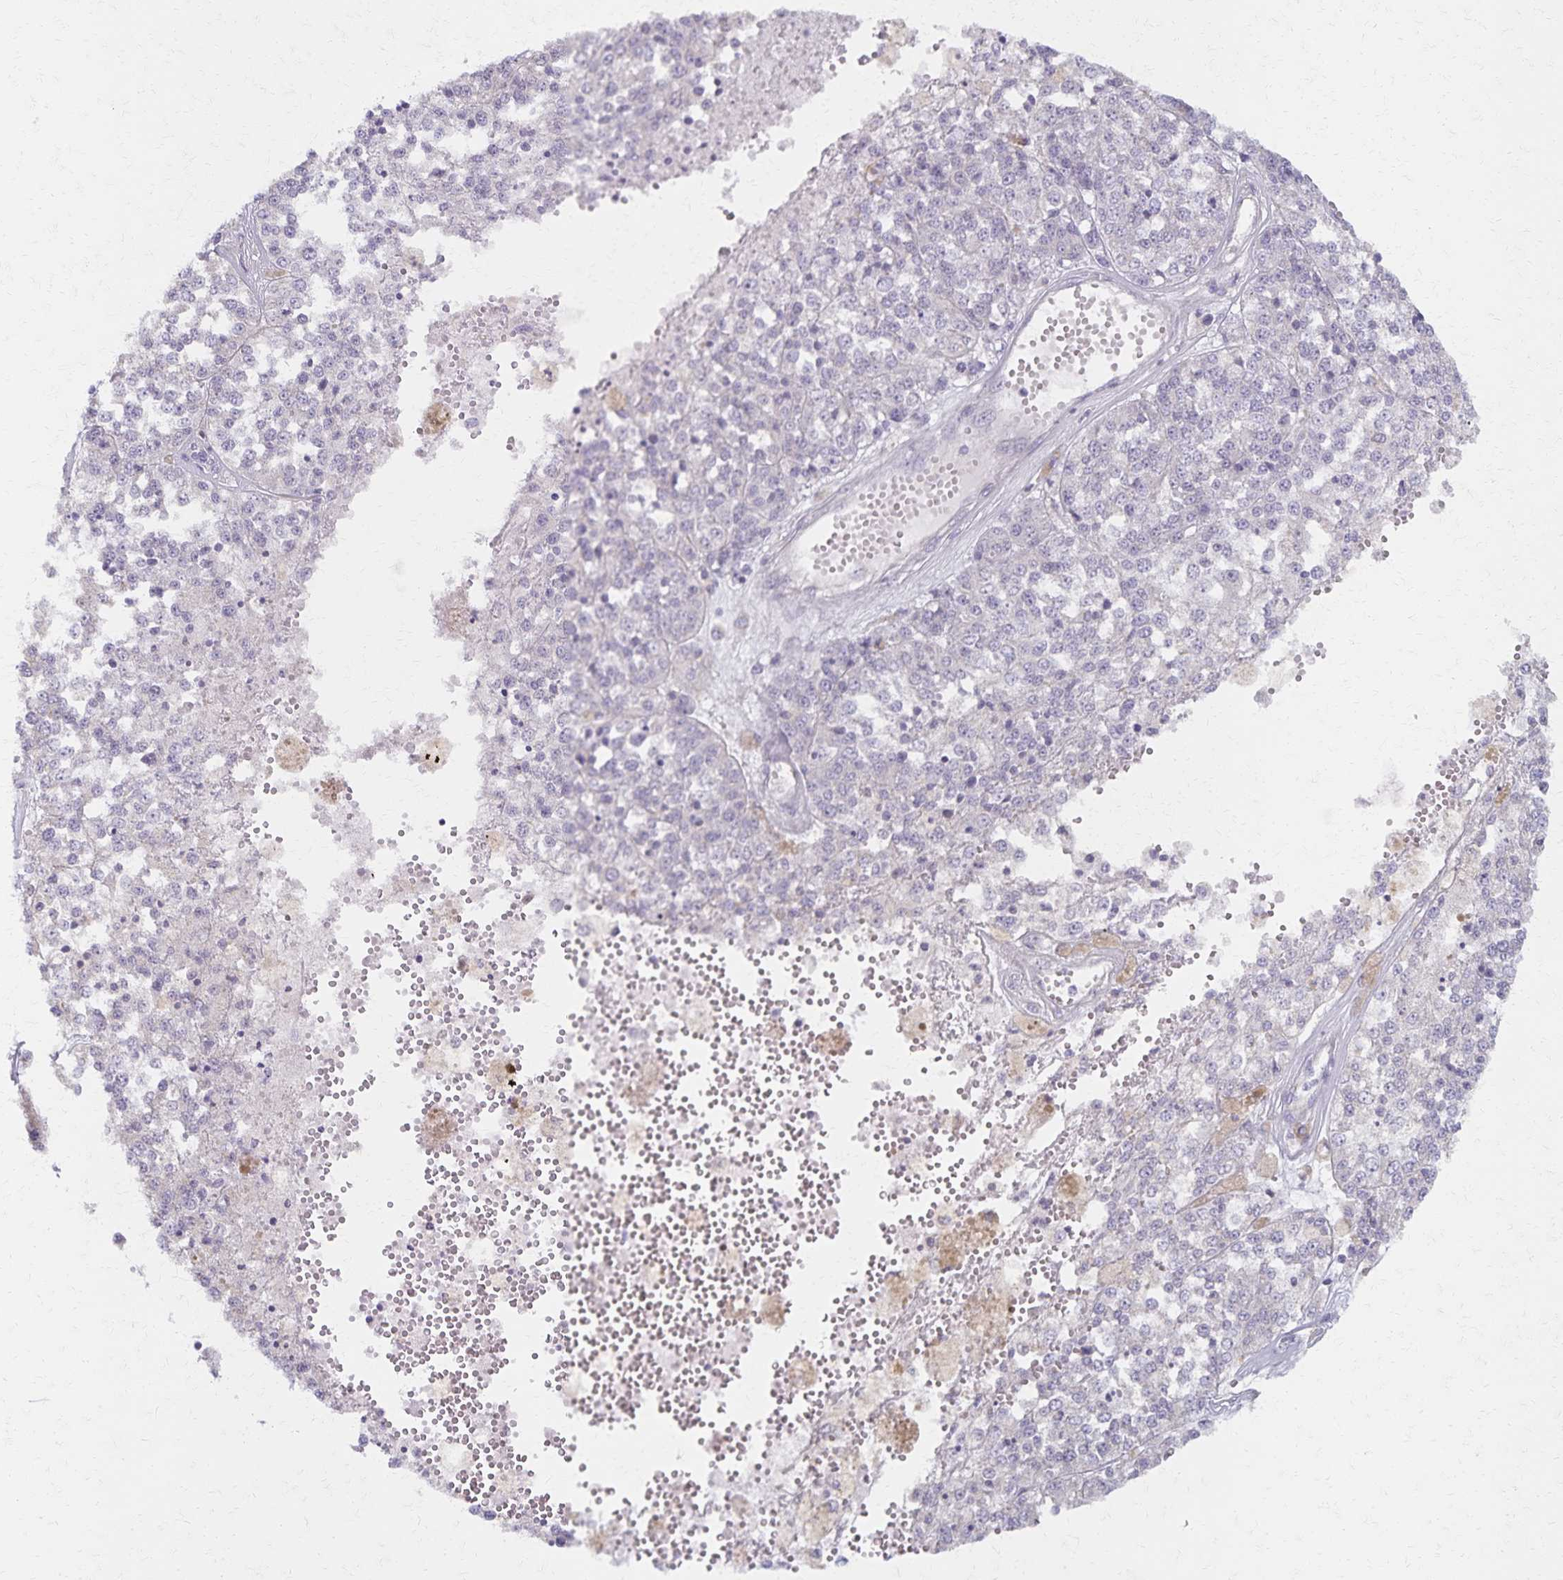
{"staining": {"intensity": "negative", "quantity": "none", "location": "none"}, "tissue": "melanoma", "cell_type": "Tumor cells", "image_type": "cancer", "snomed": [{"axis": "morphology", "description": "Malignant melanoma, Metastatic site"}, {"axis": "topography", "description": "Lymph node"}], "caption": "High power microscopy micrograph of an IHC histopathology image of melanoma, revealing no significant expression in tumor cells.", "gene": "KISS1", "patient": {"sex": "female", "age": 64}}